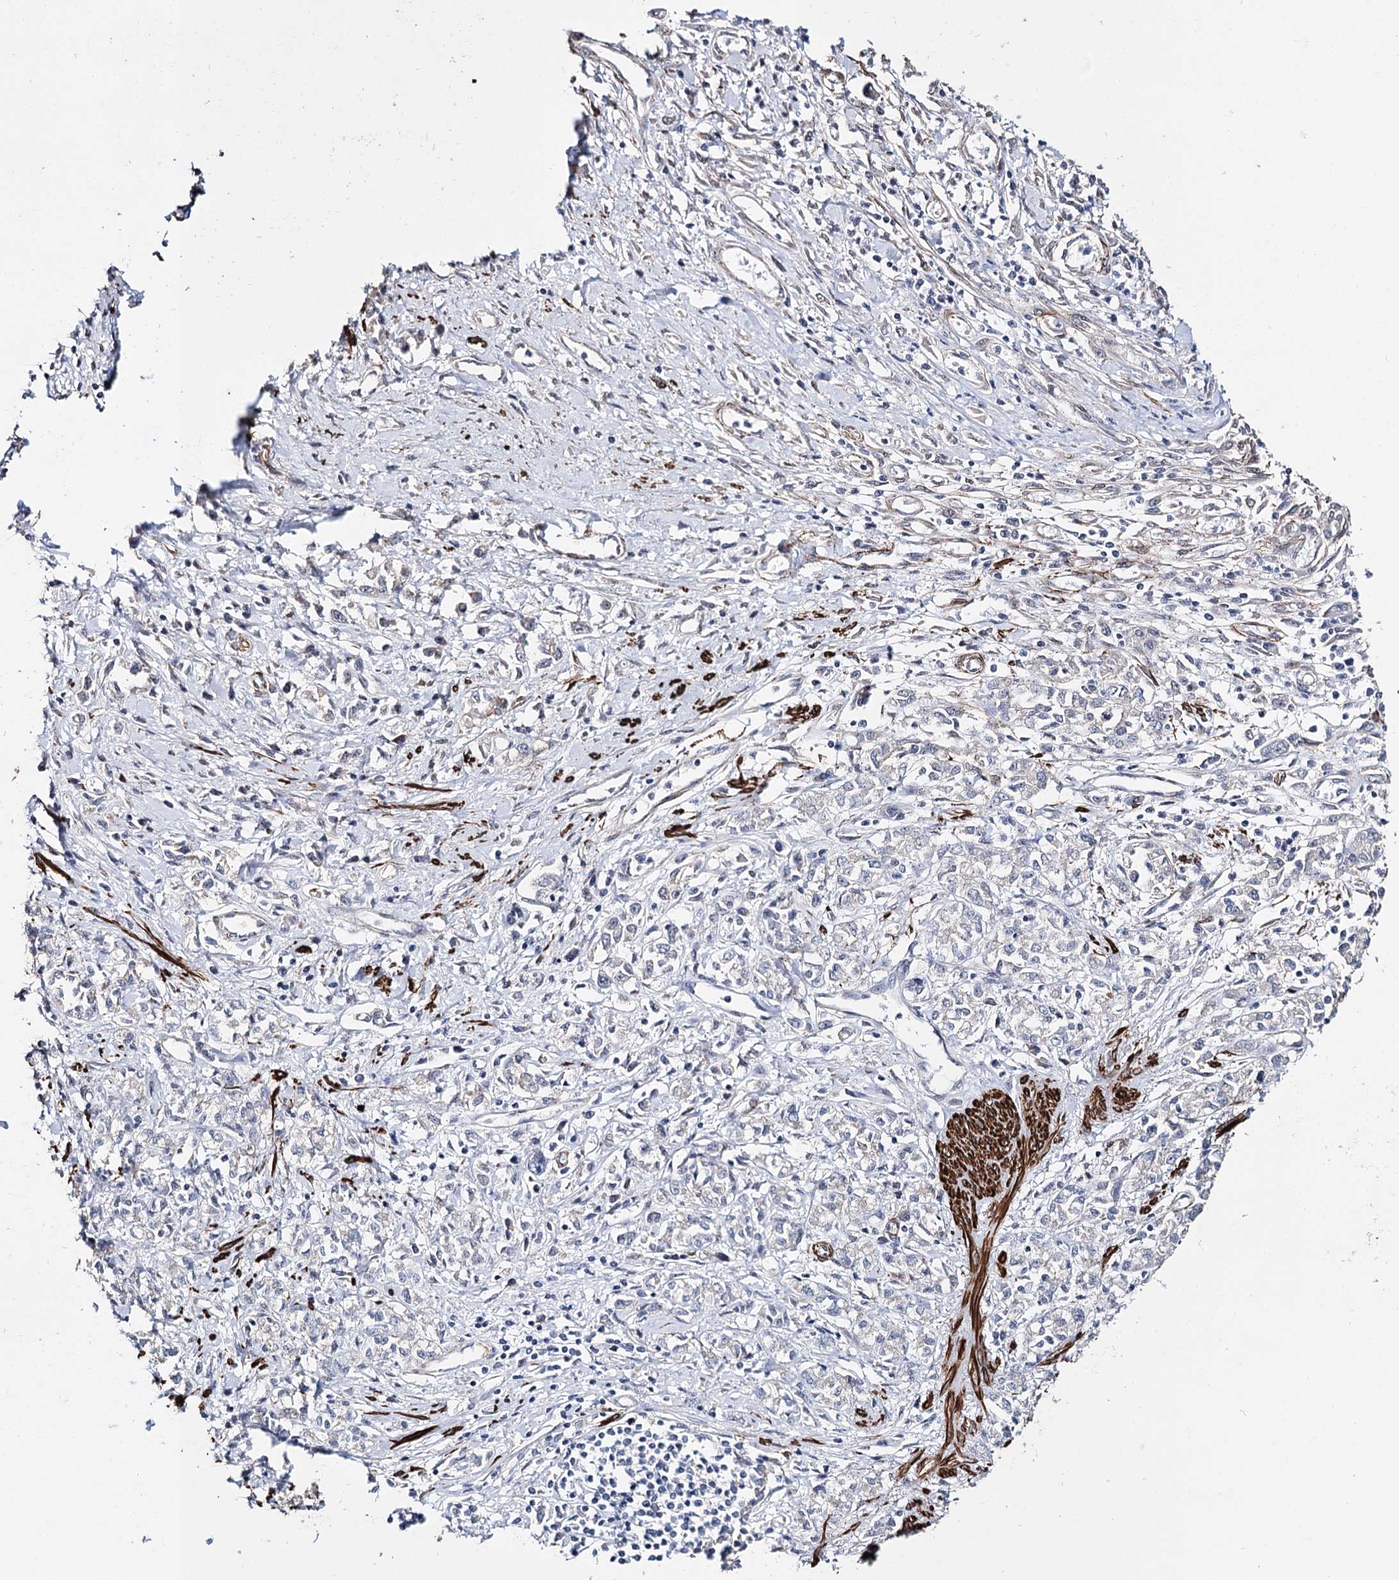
{"staining": {"intensity": "negative", "quantity": "none", "location": "none"}, "tissue": "stomach cancer", "cell_type": "Tumor cells", "image_type": "cancer", "snomed": [{"axis": "morphology", "description": "Adenocarcinoma, NOS"}, {"axis": "topography", "description": "Stomach"}], "caption": "High magnification brightfield microscopy of stomach adenocarcinoma stained with DAB (brown) and counterstained with hematoxylin (blue): tumor cells show no significant positivity.", "gene": "CFAP46", "patient": {"sex": "female", "age": 76}}